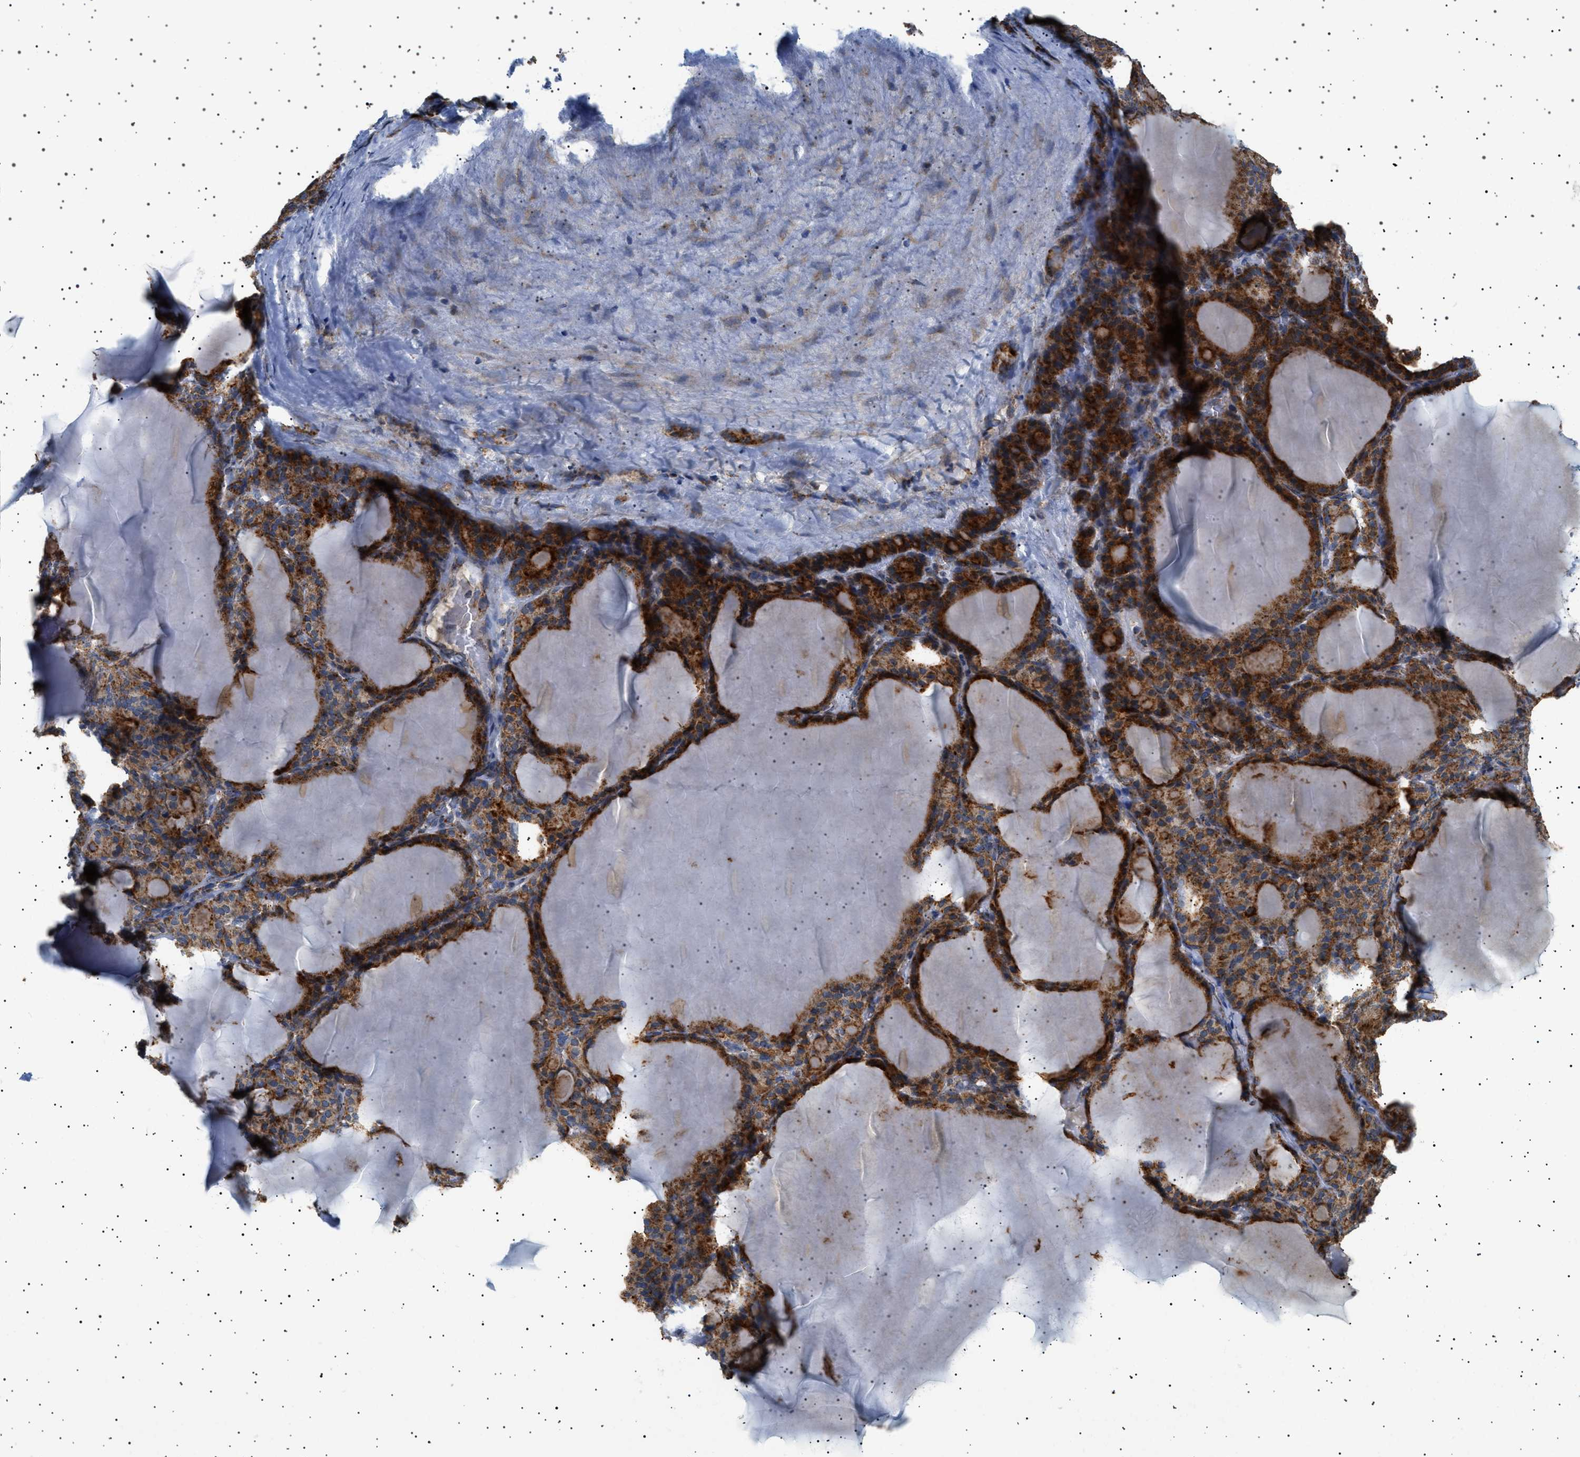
{"staining": {"intensity": "strong", "quantity": ">75%", "location": "cytoplasmic/membranous"}, "tissue": "thyroid gland", "cell_type": "Glandular cells", "image_type": "normal", "snomed": [{"axis": "morphology", "description": "Normal tissue, NOS"}, {"axis": "topography", "description": "Thyroid gland"}], "caption": "High-power microscopy captured an immunohistochemistry (IHC) histopathology image of normal thyroid gland, revealing strong cytoplasmic/membranous expression in approximately >75% of glandular cells. Nuclei are stained in blue.", "gene": "UBXN8", "patient": {"sex": "female", "age": 28}}